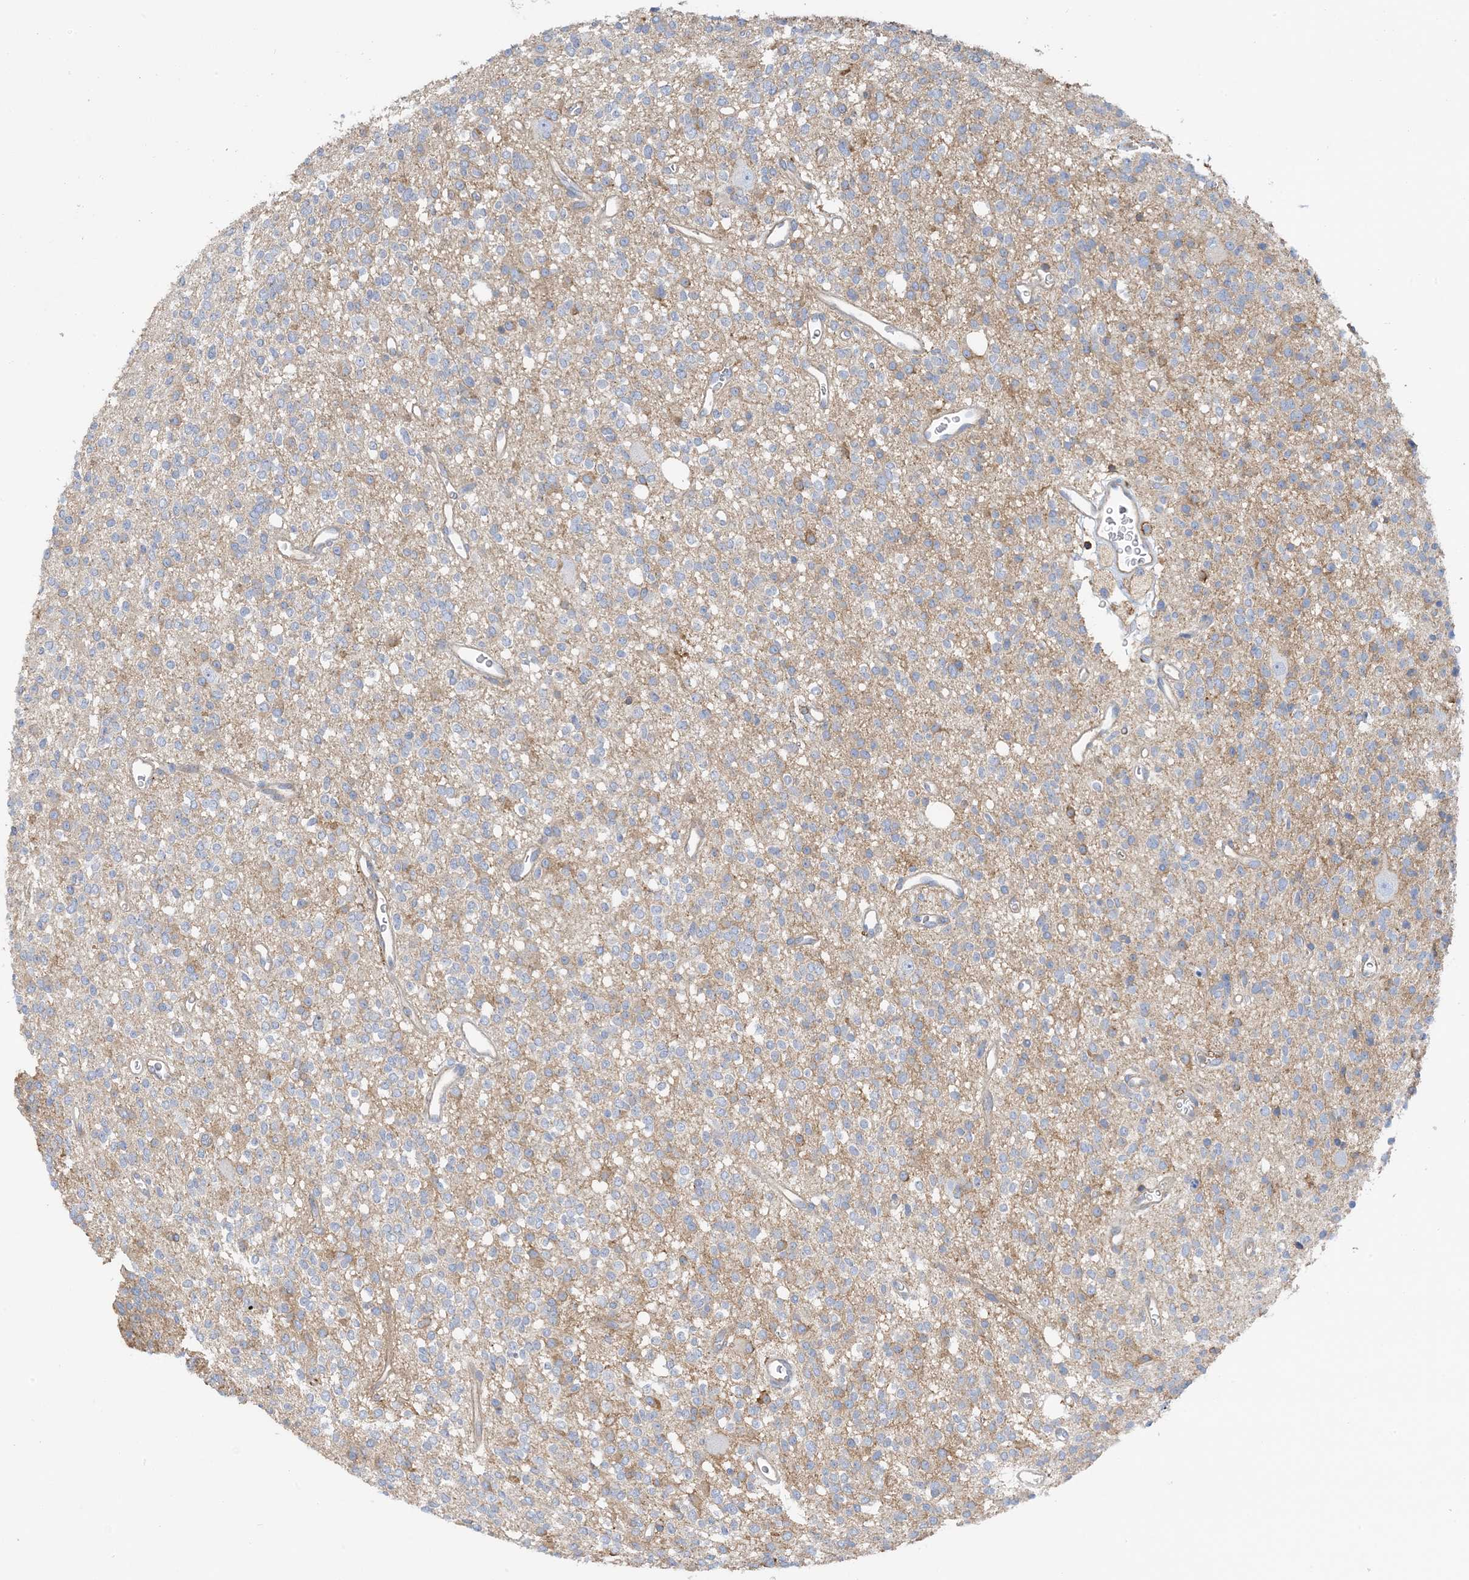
{"staining": {"intensity": "negative", "quantity": "none", "location": "none"}, "tissue": "glioma", "cell_type": "Tumor cells", "image_type": "cancer", "snomed": [{"axis": "morphology", "description": "Glioma, malignant, High grade"}, {"axis": "topography", "description": "Brain"}], "caption": "DAB immunohistochemical staining of human malignant high-grade glioma exhibits no significant positivity in tumor cells.", "gene": "CALHM5", "patient": {"sex": "male", "age": 34}}